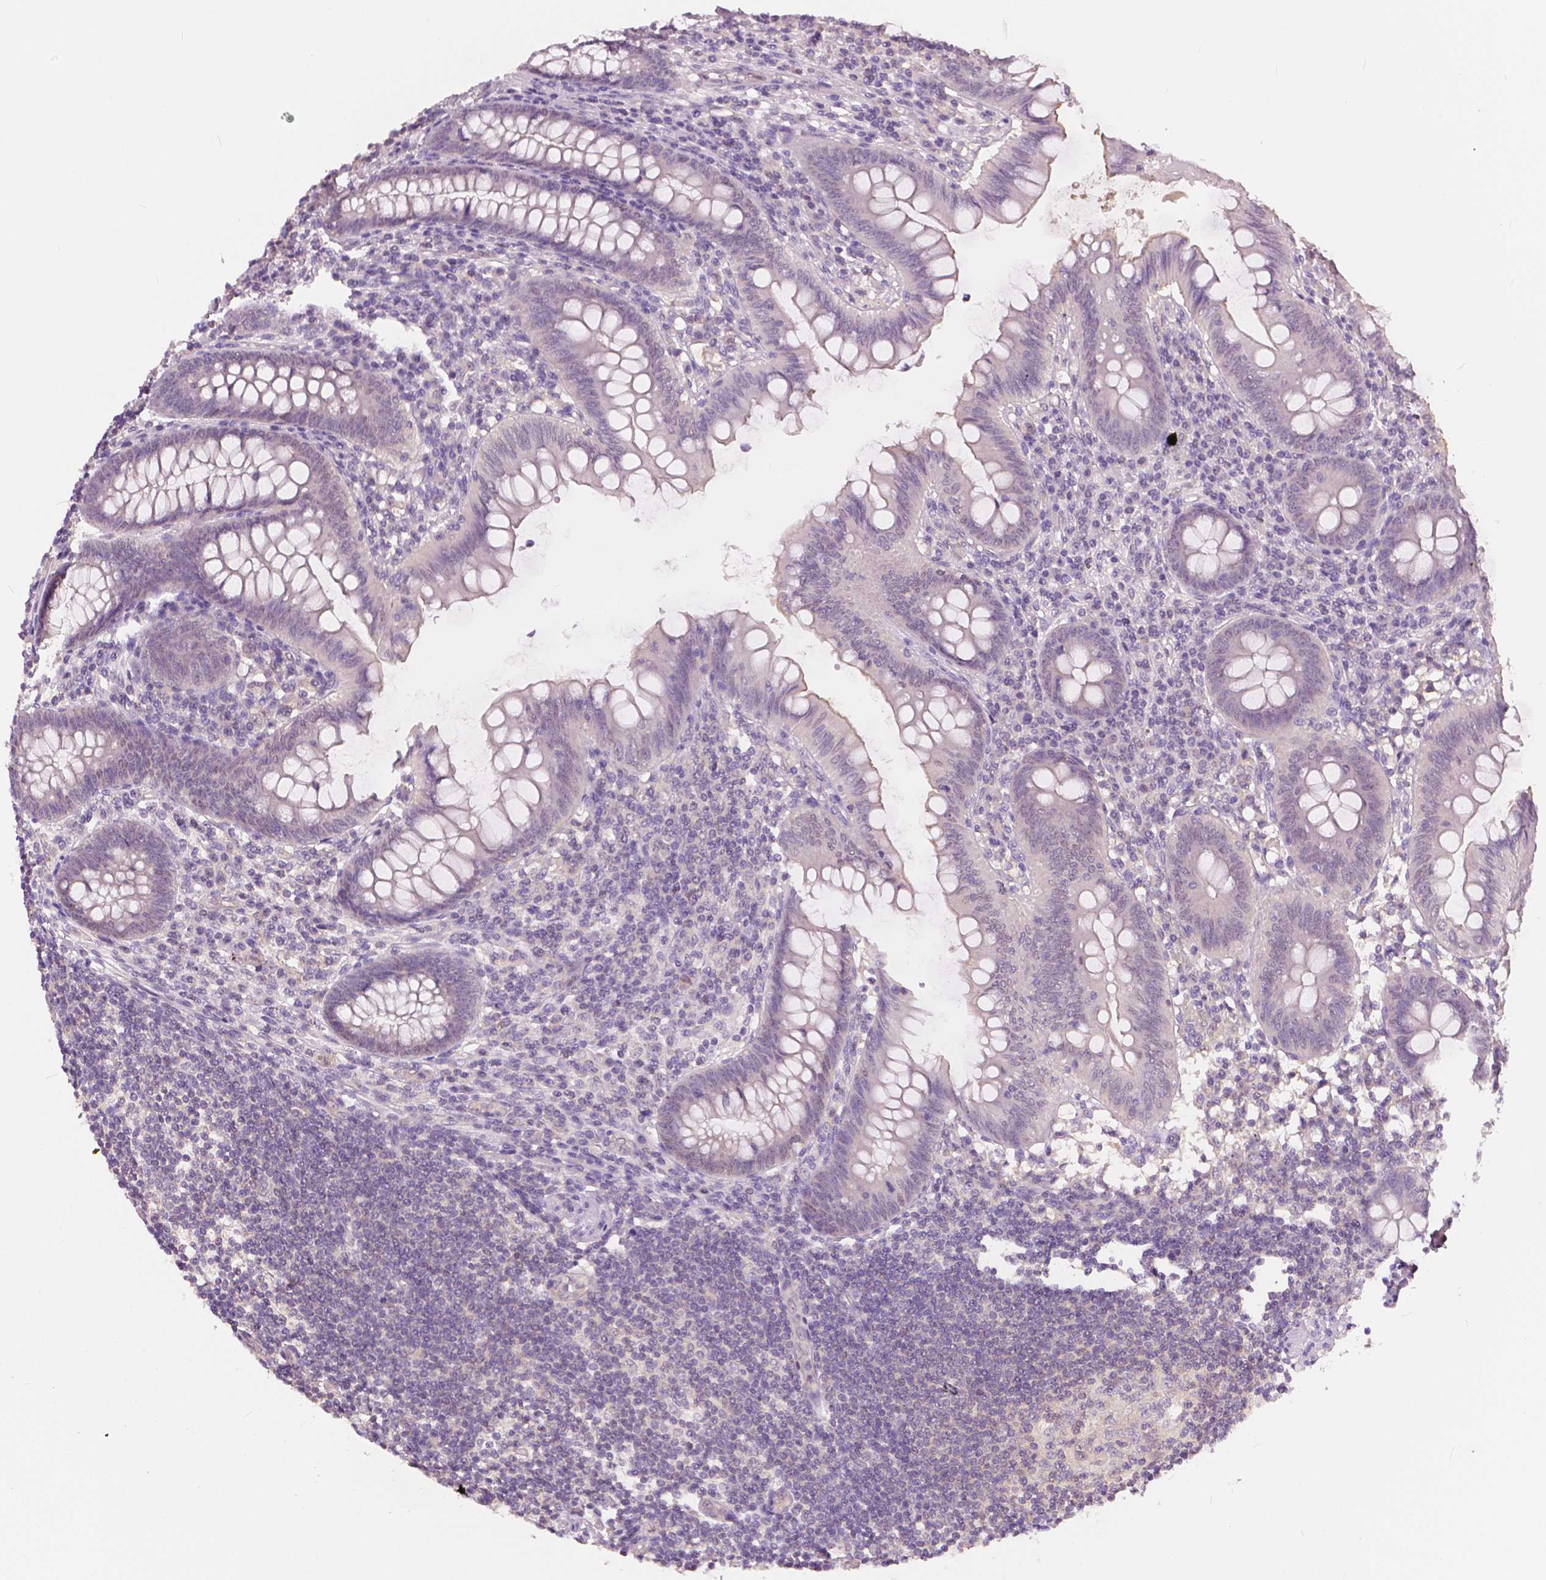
{"staining": {"intensity": "negative", "quantity": "none", "location": "none"}, "tissue": "appendix", "cell_type": "Glandular cells", "image_type": "normal", "snomed": [{"axis": "morphology", "description": "Normal tissue, NOS"}, {"axis": "topography", "description": "Appendix"}], "caption": "This is an IHC image of benign human appendix. There is no expression in glandular cells.", "gene": "TKFC", "patient": {"sex": "female", "age": 57}}